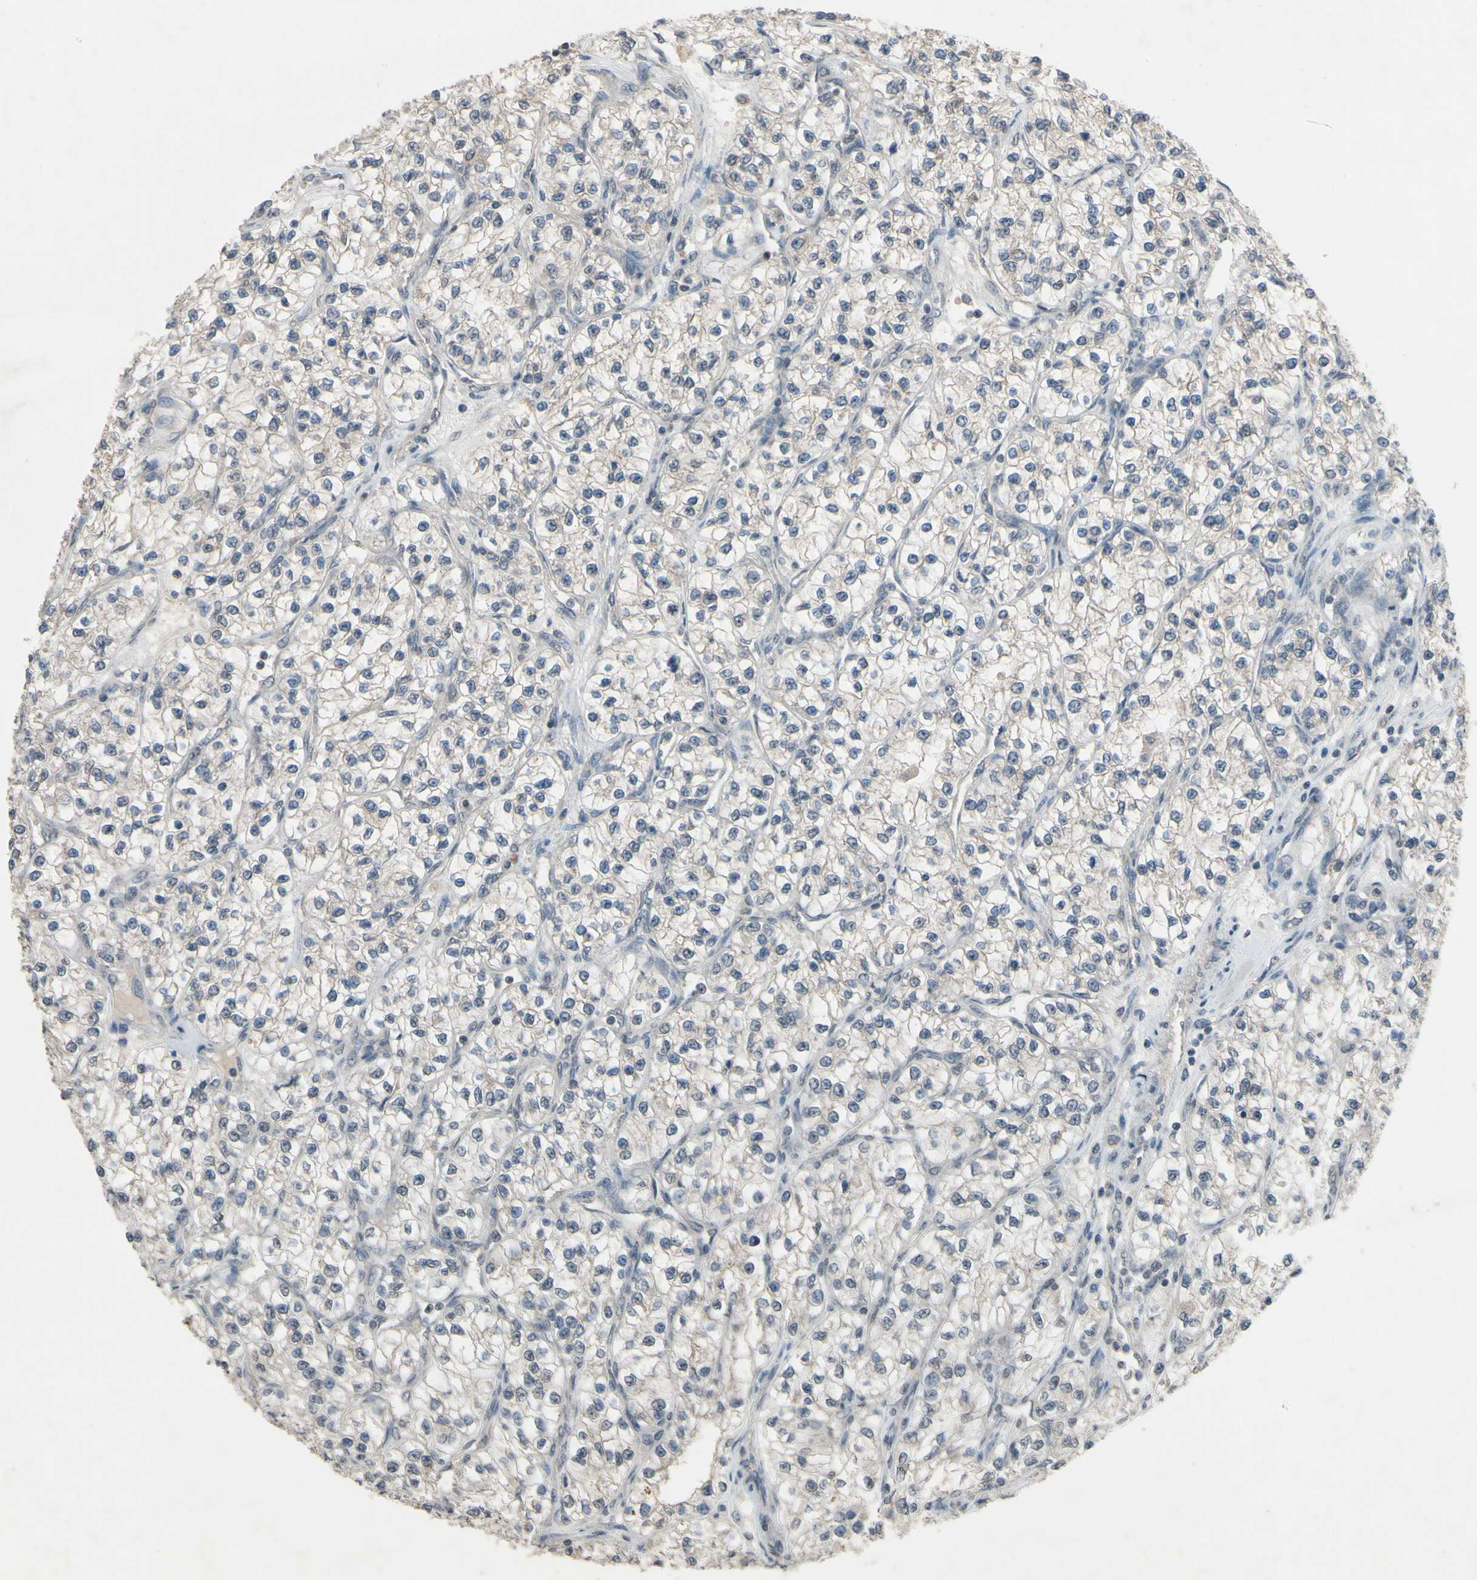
{"staining": {"intensity": "weak", "quantity": "25%-75%", "location": "cytoplasmic/membranous"}, "tissue": "renal cancer", "cell_type": "Tumor cells", "image_type": "cancer", "snomed": [{"axis": "morphology", "description": "Adenocarcinoma, NOS"}, {"axis": "topography", "description": "Kidney"}], "caption": "Weak cytoplasmic/membranous staining for a protein is appreciated in approximately 25%-75% of tumor cells of renal cancer using IHC.", "gene": "CDCP1", "patient": {"sex": "female", "age": 57}}